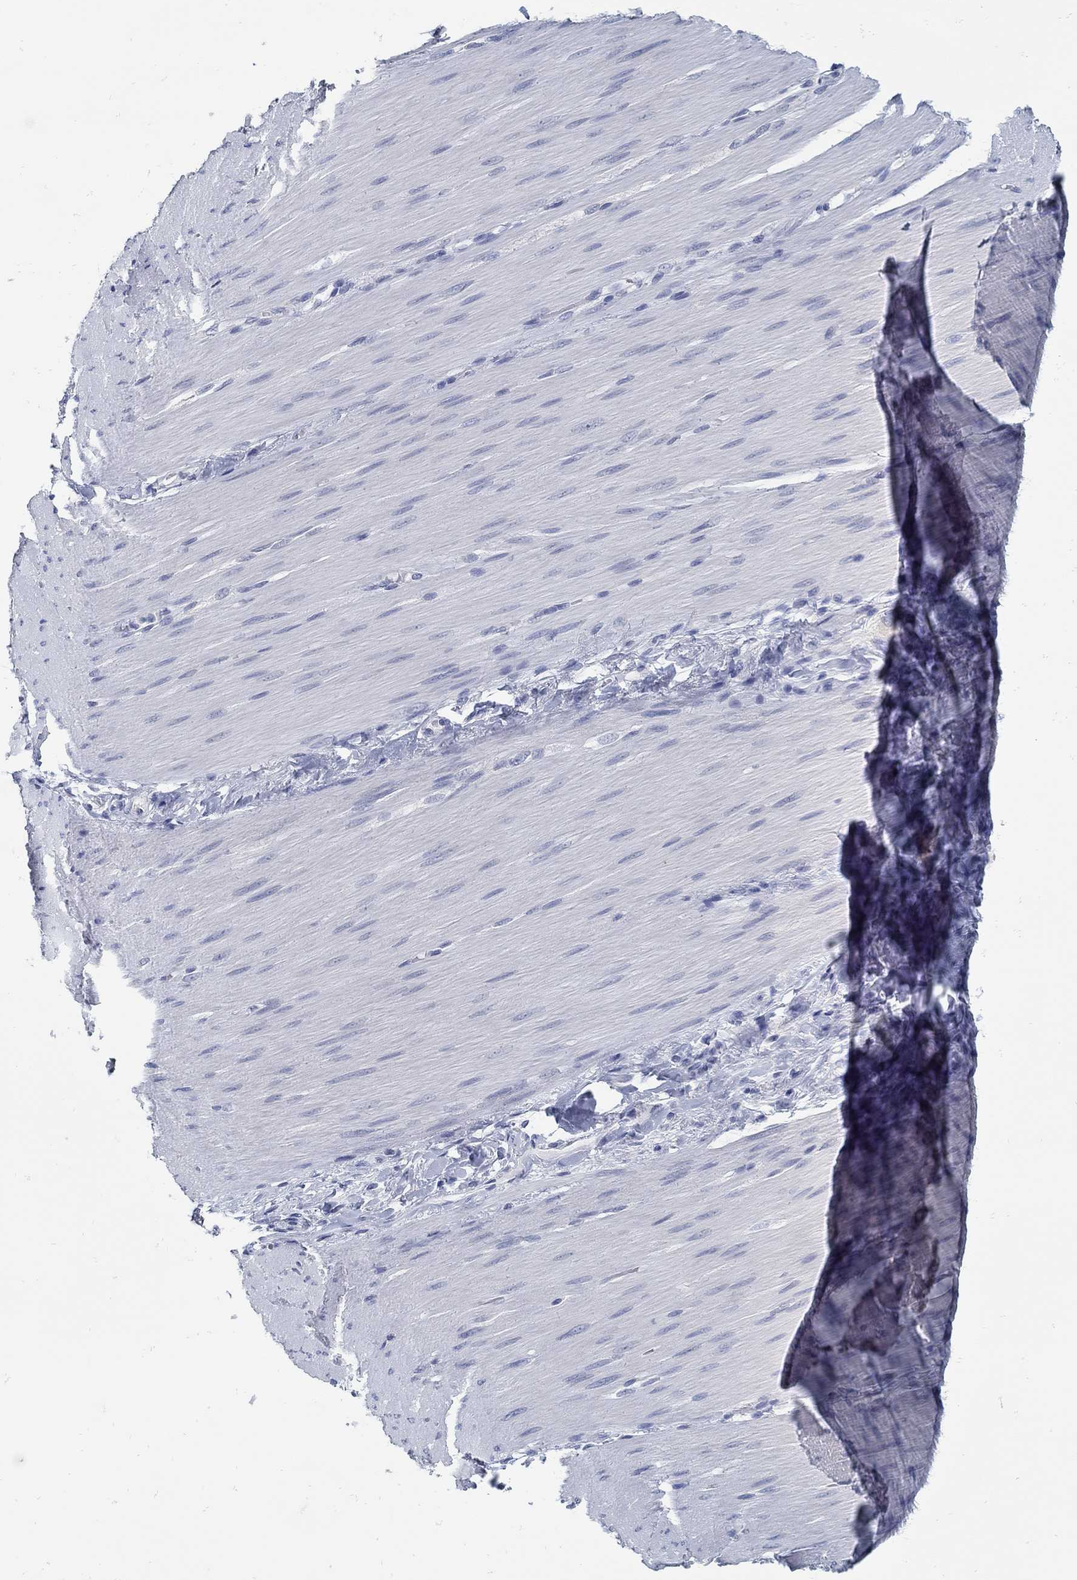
{"staining": {"intensity": "negative", "quantity": "none", "location": "none"}, "tissue": "adipose tissue", "cell_type": "Adipocytes", "image_type": "normal", "snomed": [{"axis": "morphology", "description": "Normal tissue, NOS"}, {"axis": "topography", "description": "Smooth muscle"}, {"axis": "topography", "description": "Duodenum"}, {"axis": "topography", "description": "Peripheral nerve tissue"}], "caption": "The image demonstrates no significant staining in adipocytes of adipose tissue. (DAB (3,3'-diaminobenzidine) immunohistochemistry (IHC) visualized using brightfield microscopy, high magnification).", "gene": "ZFAND4", "patient": {"sex": "female", "age": 61}}